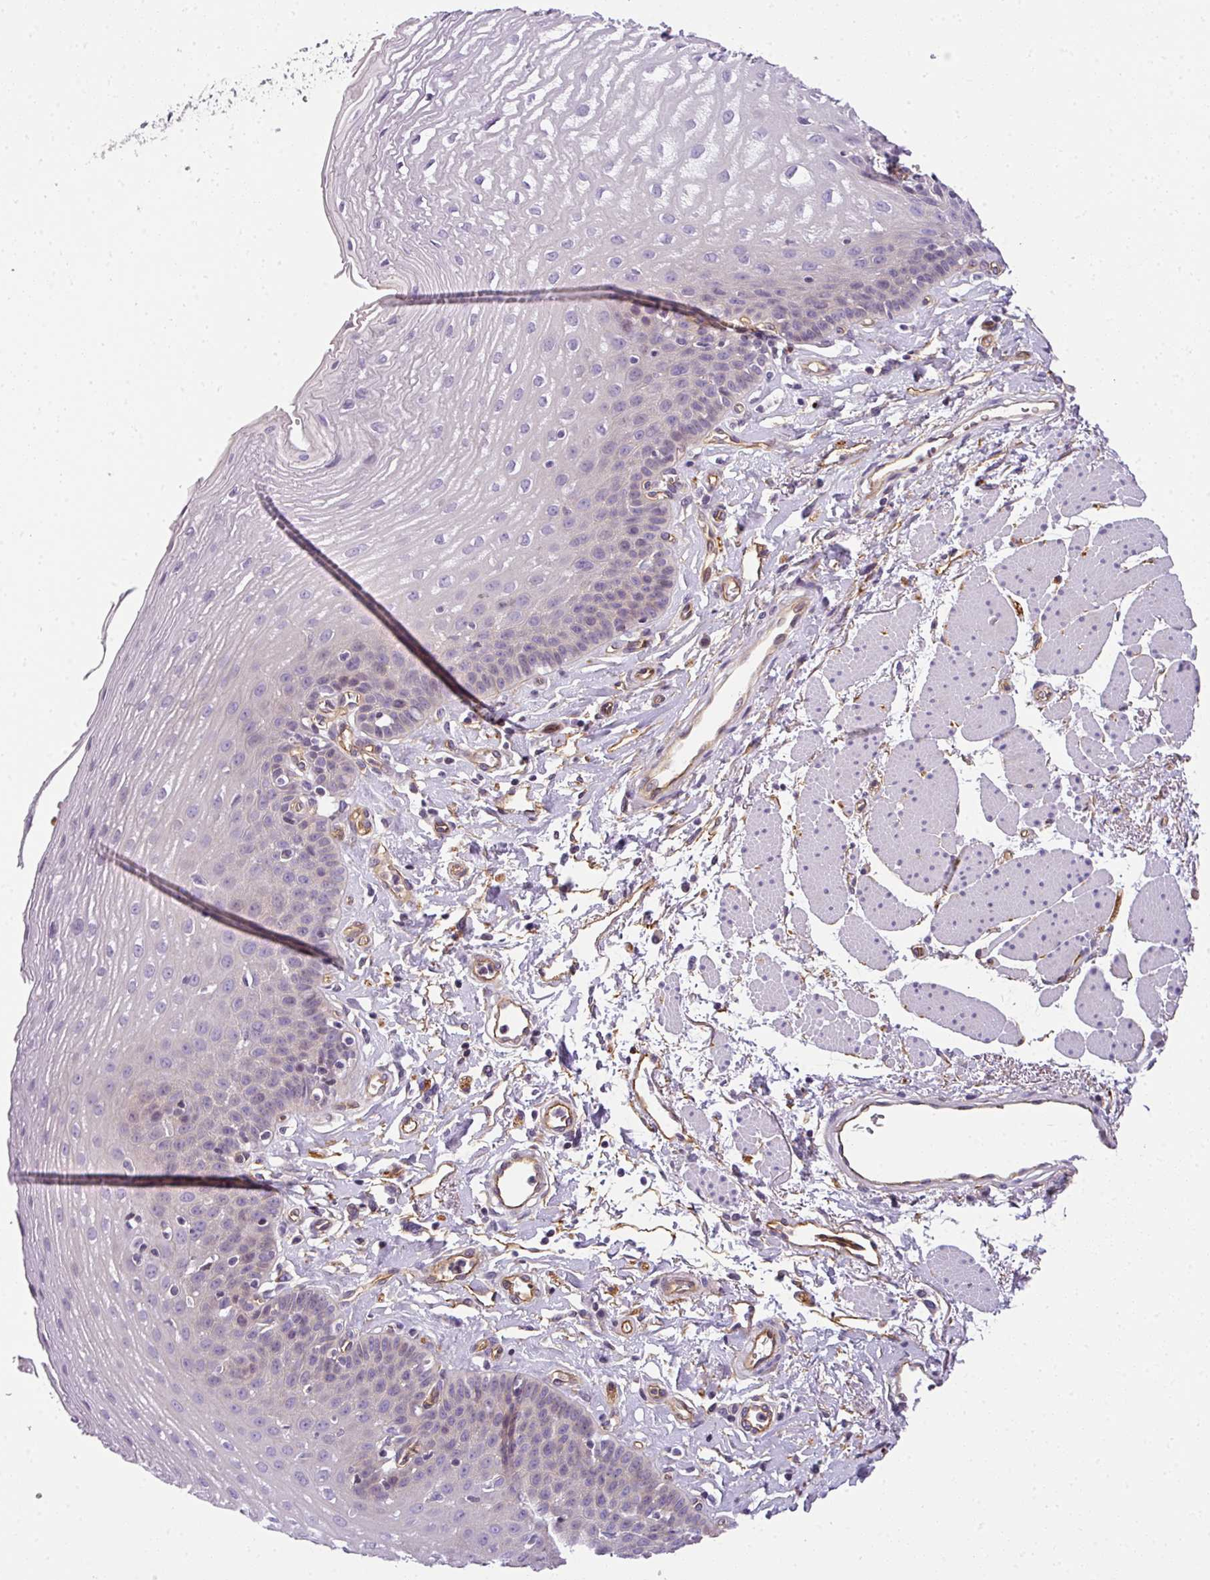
{"staining": {"intensity": "negative", "quantity": "none", "location": "none"}, "tissue": "esophagus", "cell_type": "Squamous epithelial cells", "image_type": "normal", "snomed": [{"axis": "morphology", "description": "Normal tissue, NOS"}, {"axis": "topography", "description": "Esophagus"}], "caption": "DAB immunohistochemical staining of benign human esophagus shows no significant positivity in squamous epithelial cells. The staining was performed using DAB (3,3'-diaminobenzidine) to visualize the protein expression in brown, while the nuclei were stained in blue with hematoxylin (Magnification: 20x).", "gene": "OR11H4", "patient": {"sex": "female", "age": 81}}